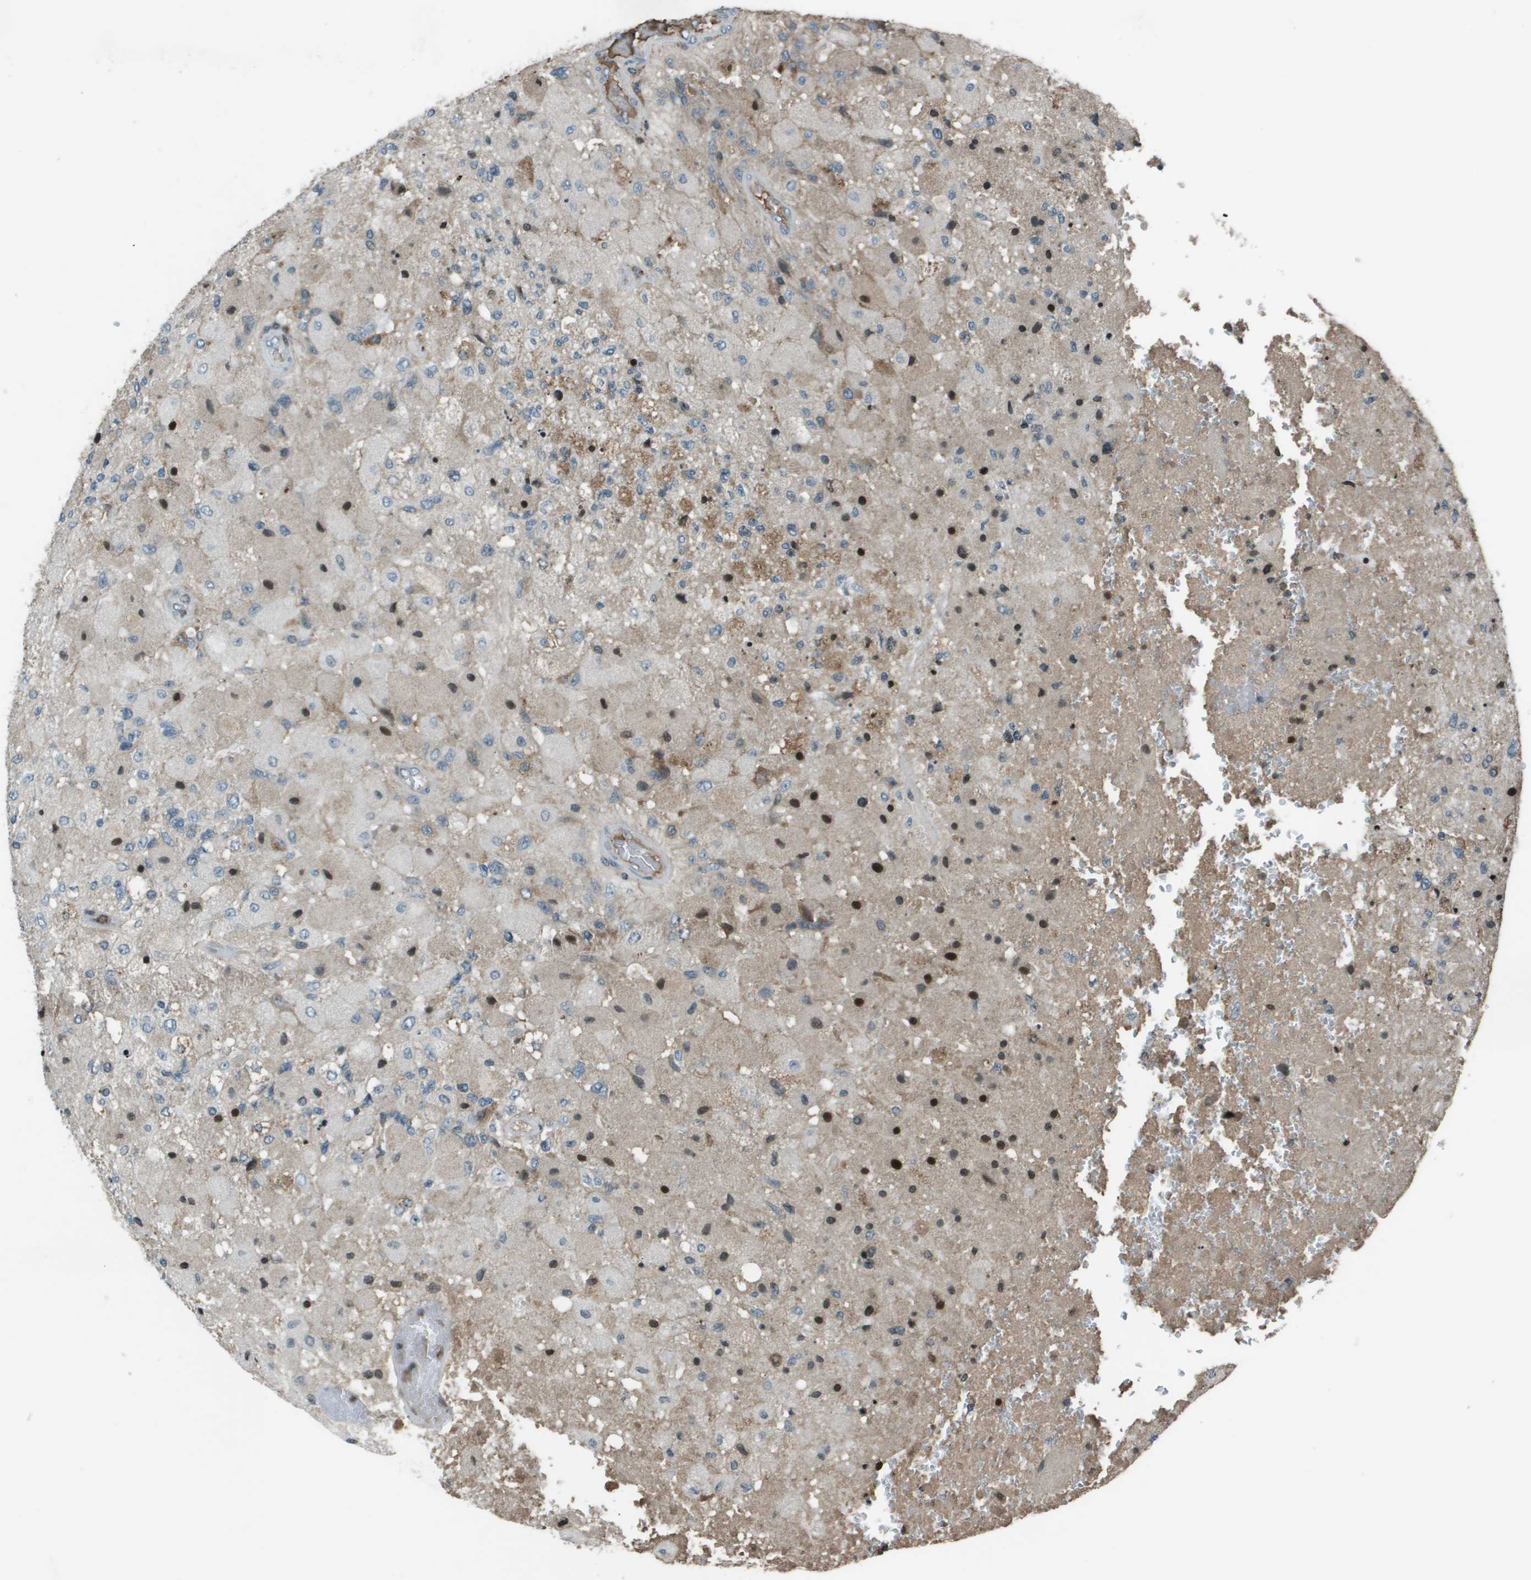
{"staining": {"intensity": "negative", "quantity": "none", "location": "none"}, "tissue": "glioma", "cell_type": "Tumor cells", "image_type": "cancer", "snomed": [{"axis": "morphology", "description": "Normal tissue, NOS"}, {"axis": "morphology", "description": "Glioma, malignant, High grade"}, {"axis": "topography", "description": "Cerebral cortex"}], "caption": "Immunohistochemistry photomicrograph of neoplastic tissue: malignant high-grade glioma stained with DAB displays no significant protein positivity in tumor cells. The staining is performed using DAB (3,3'-diaminobenzidine) brown chromogen with nuclei counter-stained in using hematoxylin.", "gene": "CXCL12", "patient": {"sex": "male", "age": 77}}